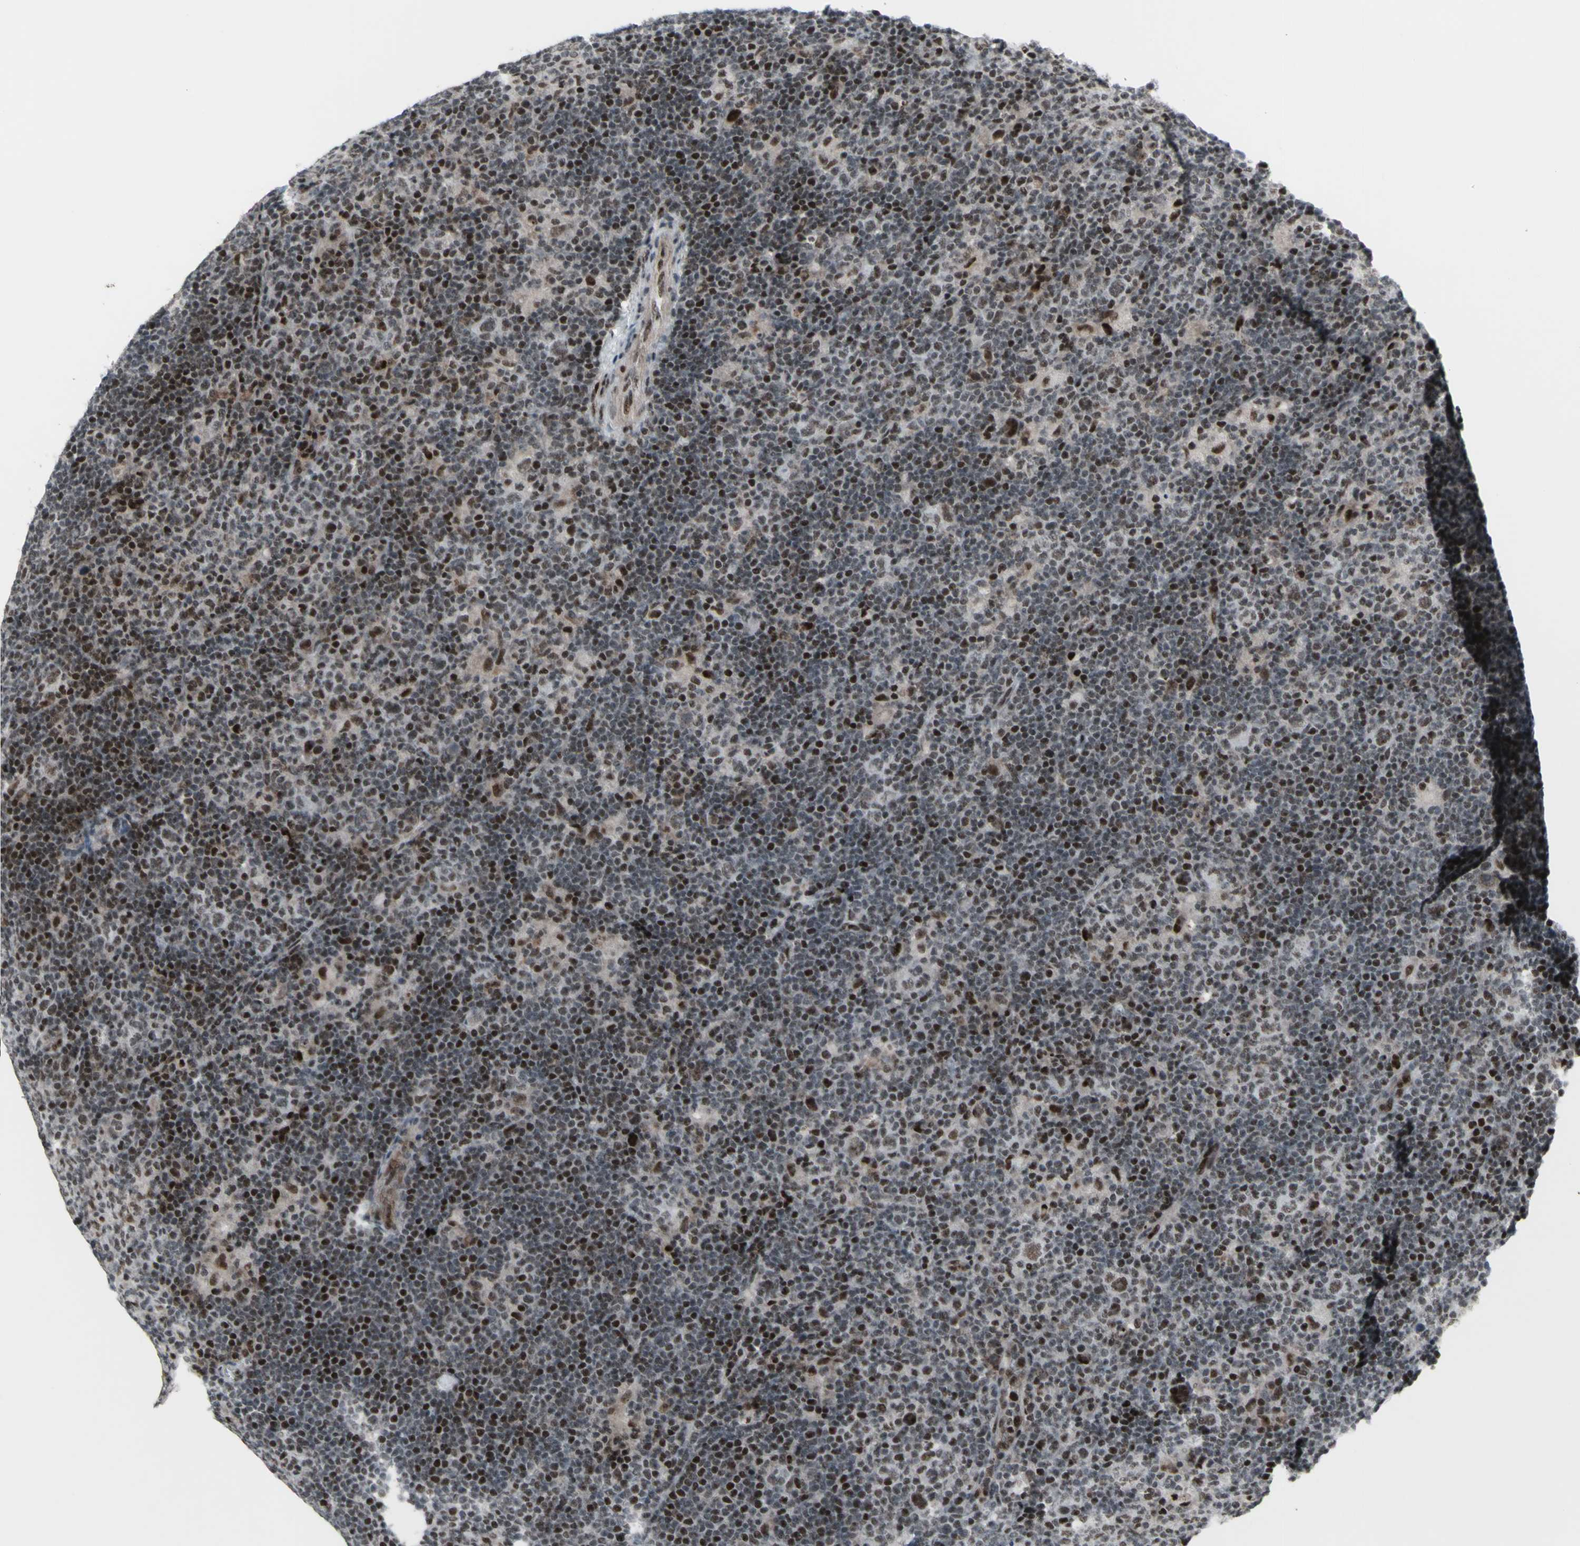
{"staining": {"intensity": "moderate", "quantity": ">75%", "location": "nuclear"}, "tissue": "lymphoma", "cell_type": "Tumor cells", "image_type": "cancer", "snomed": [{"axis": "morphology", "description": "Hodgkin's disease, NOS"}, {"axis": "topography", "description": "Lymph node"}], "caption": "Immunohistochemistry (IHC) histopathology image of human lymphoma stained for a protein (brown), which reveals medium levels of moderate nuclear staining in approximately >75% of tumor cells.", "gene": "SUPT6H", "patient": {"sex": "female", "age": 57}}